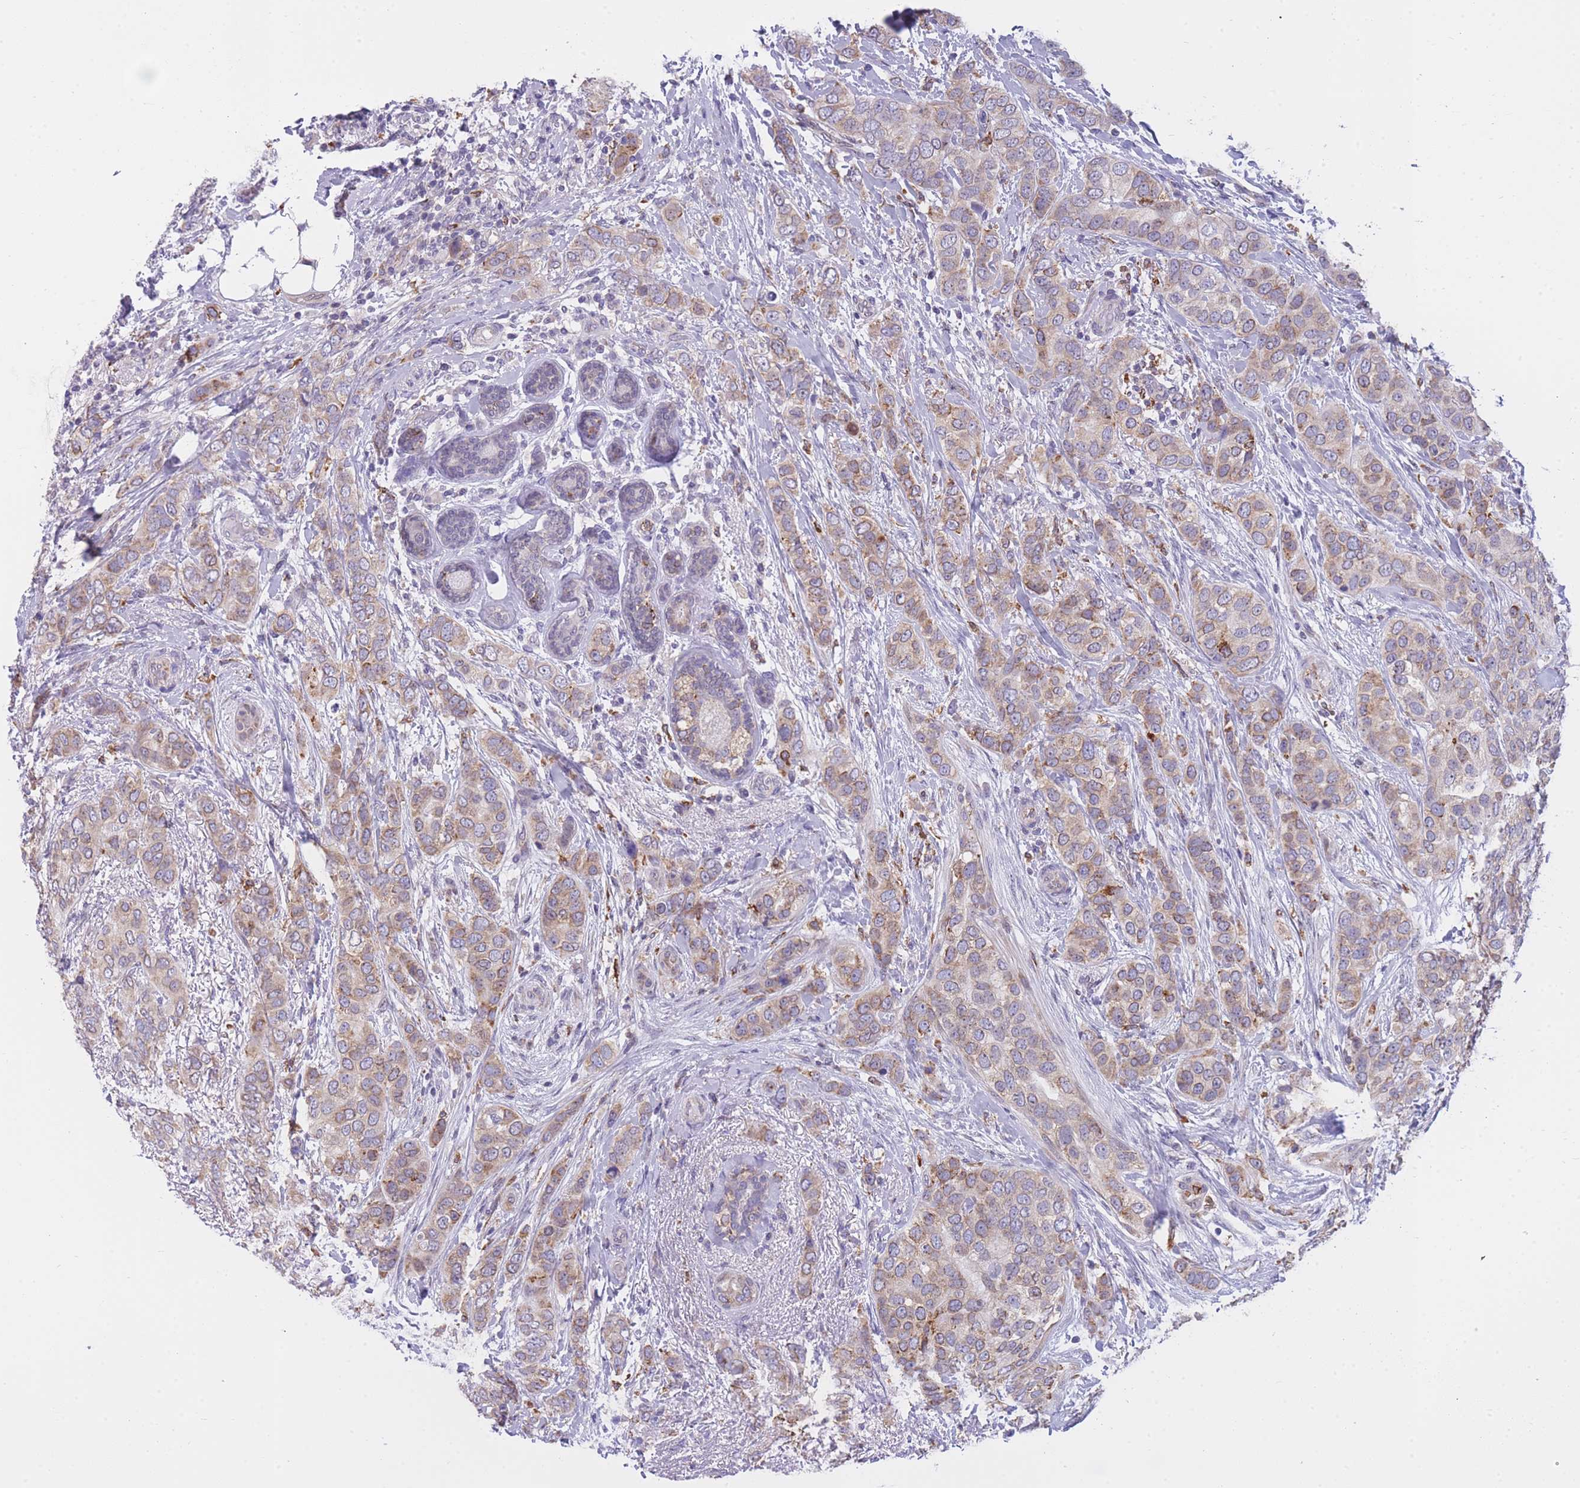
{"staining": {"intensity": "weak", "quantity": ">75%", "location": "cytoplasmic/membranous"}, "tissue": "breast cancer", "cell_type": "Tumor cells", "image_type": "cancer", "snomed": [{"axis": "morphology", "description": "Lobular carcinoma"}, {"axis": "topography", "description": "Breast"}], "caption": "Protein analysis of breast lobular carcinoma tissue displays weak cytoplasmic/membranous staining in approximately >75% of tumor cells.", "gene": "ZNF662", "patient": {"sex": "female", "age": 51}}